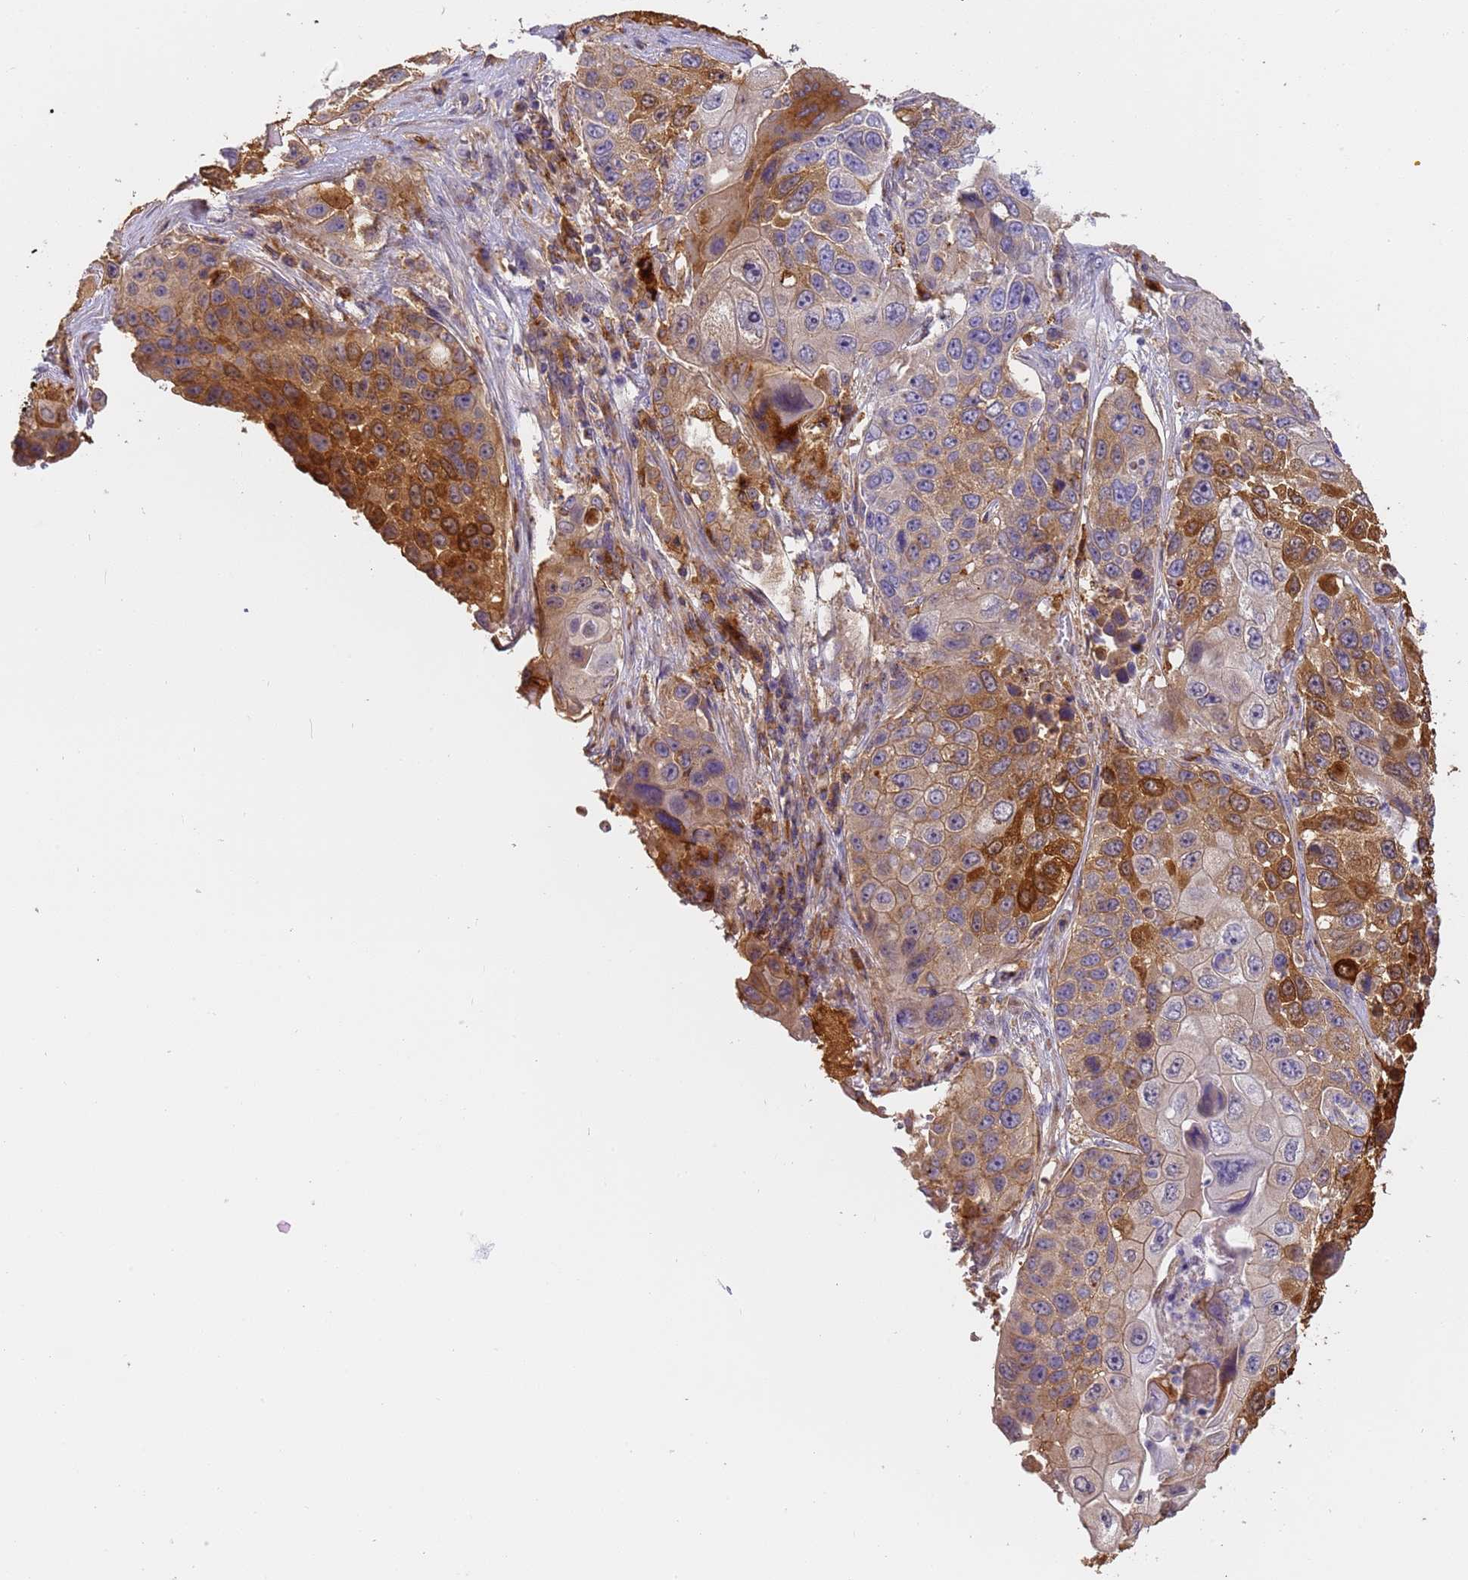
{"staining": {"intensity": "strong", "quantity": ">75%", "location": "cytoplasmic/membranous"}, "tissue": "lung cancer", "cell_type": "Tumor cells", "image_type": "cancer", "snomed": [{"axis": "morphology", "description": "Squamous cell carcinoma, NOS"}, {"axis": "topography", "description": "Lung"}], "caption": "Lung squamous cell carcinoma stained with DAB (3,3'-diaminobenzidine) immunohistochemistry (IHC) shows high levels of strong cytoplasmic/membranous staining in about >75% of tumor cells.", "gene": "M6PR", "patient": {"sex": "male", "age": 61}}